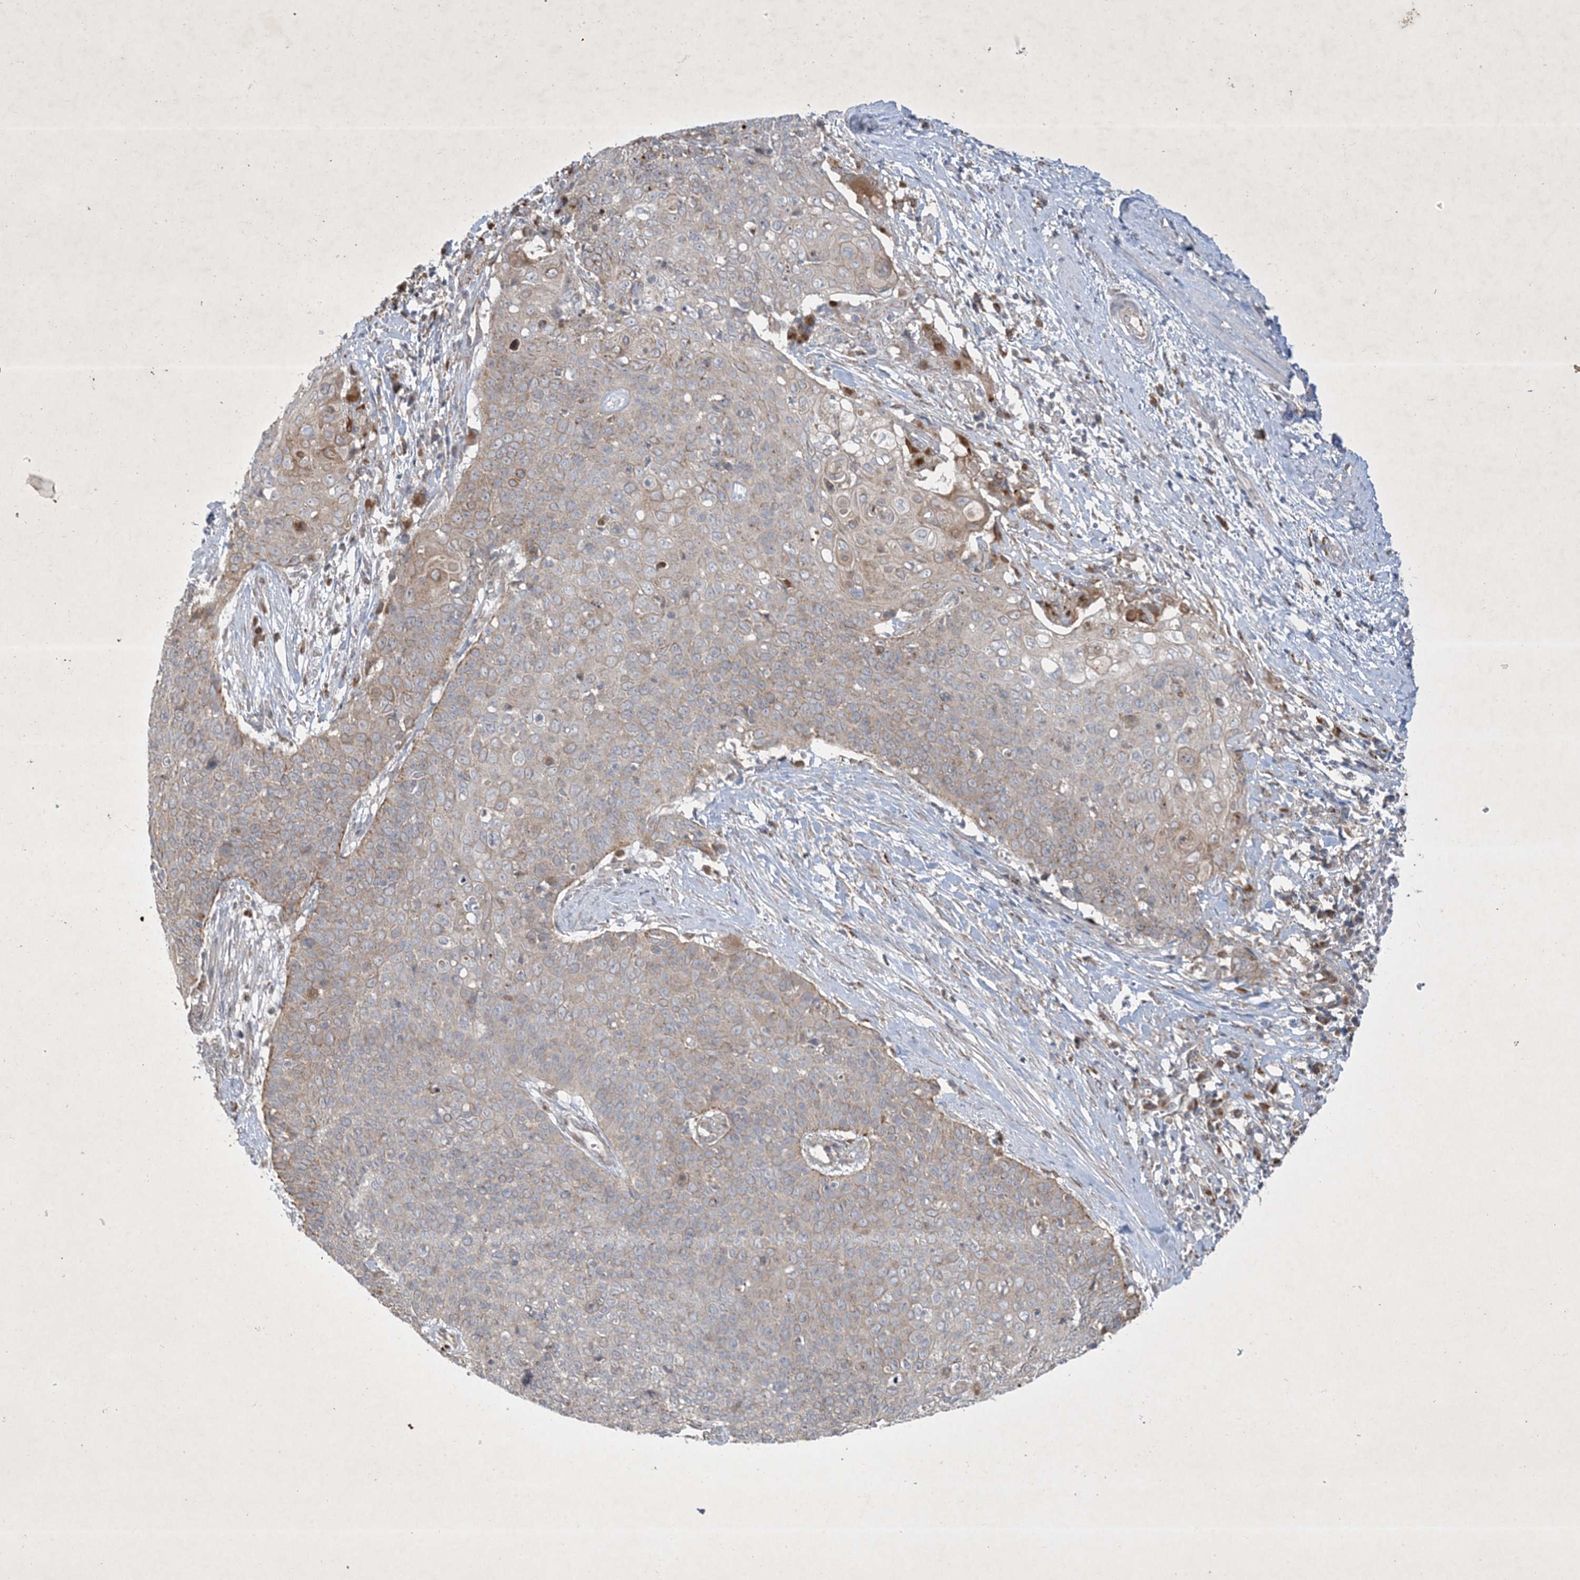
{"staining": {"intensity": "weak", "quantity": "25%-75%", "location": "cytoplasmic/membranous"}, "tissue": "cervical cancer", "cell_type": "Tumor cells", "image_type": "cancer", "snomed": [{"axis": "morphology", "description": "Squamous cell carcinoma, NOS"}, {"axis": "topography", "description": "Cervix"}], "caption": "Weak cytoplasmic/membranous positivity is seen in approximately 25%-75% of tumor cells in cervical cancer.", "gene": "MRPS18A", "patient": {"sex": "female", "age": 39}}